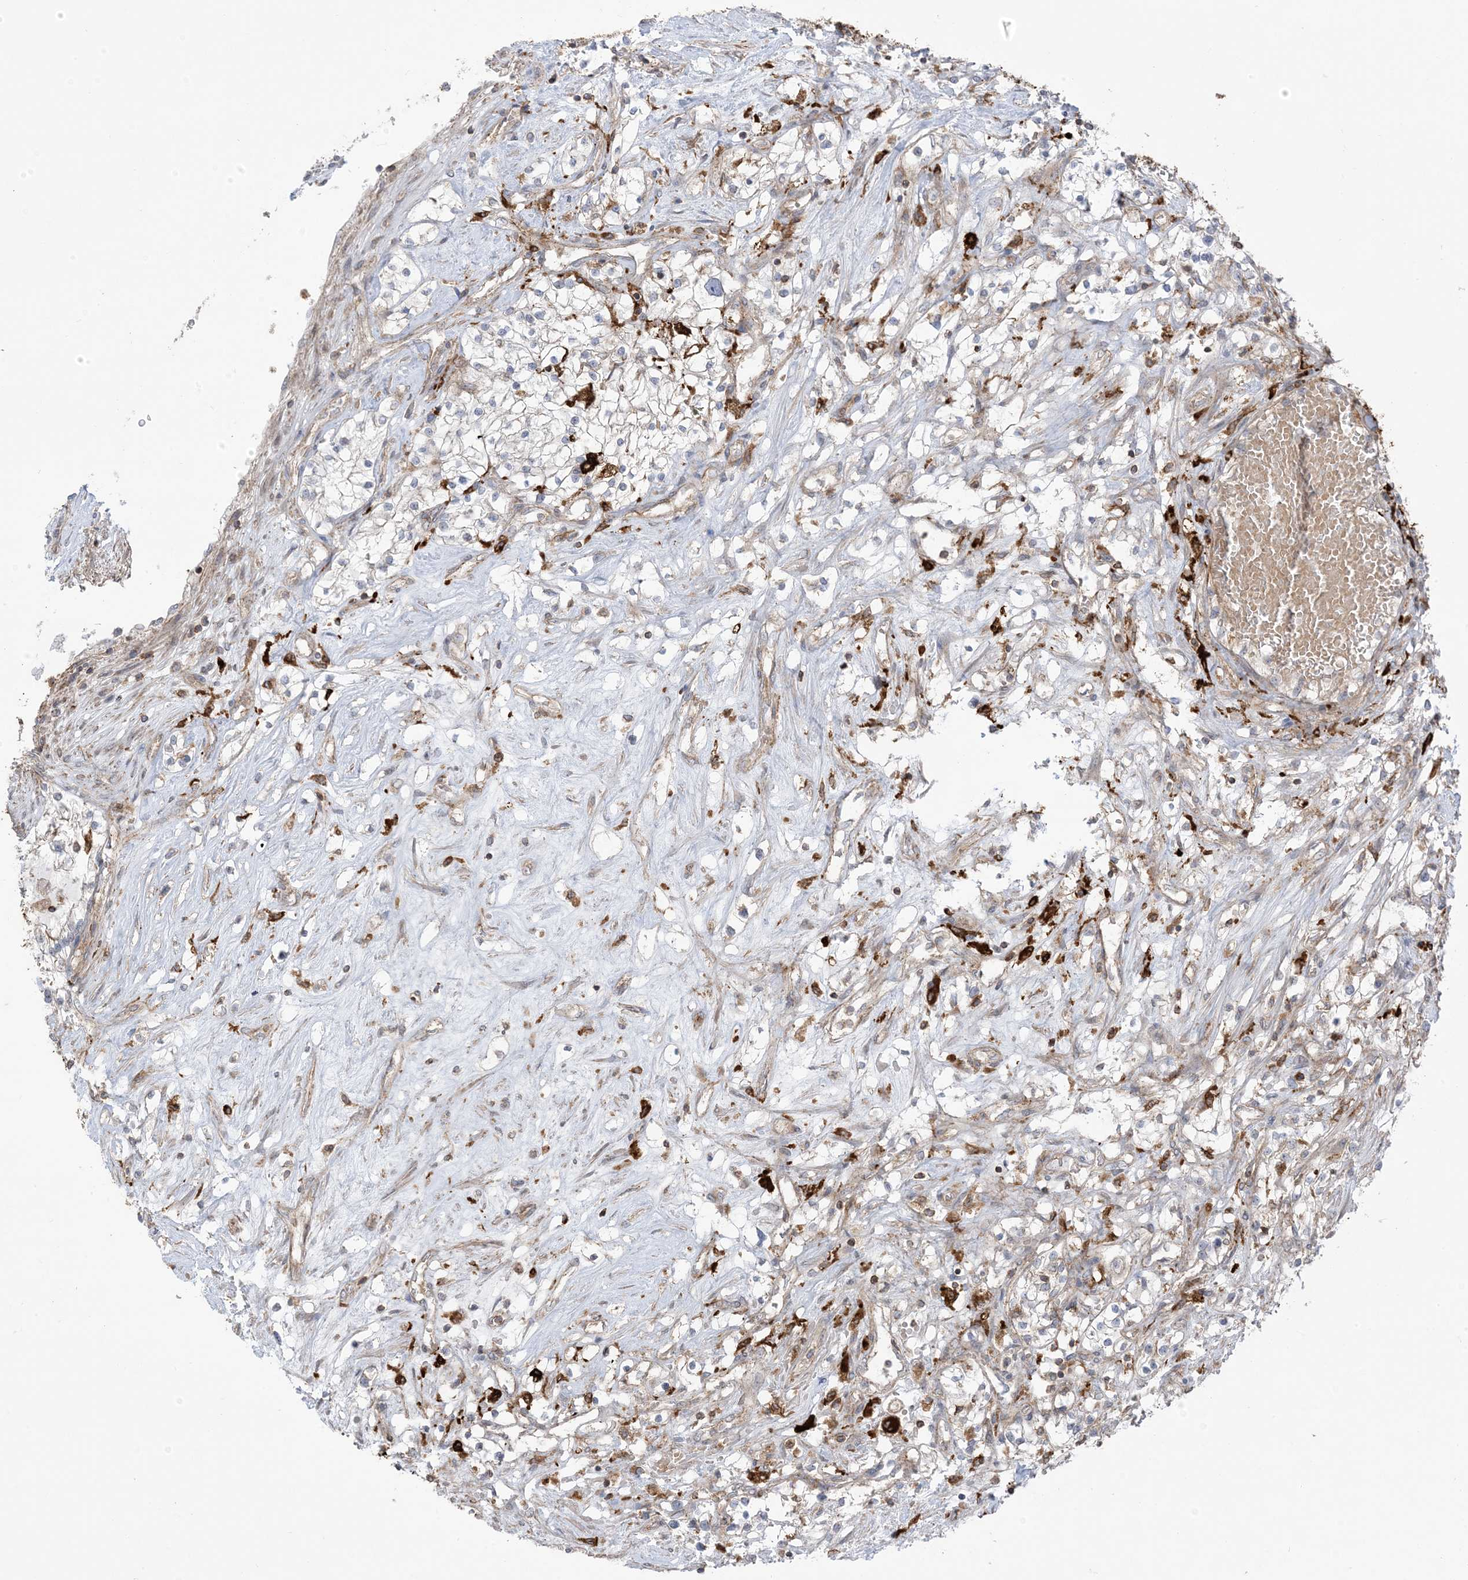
{"staining": {"intensity": "negative", "quantity": "none", "location": "none"}, "tissue": "renal cancer", "cell_type": "Tumor cells", "image_type": "cancer", "snomed": [{"axis": "morphology", "description": "Normal tissue, NOS"}, {"axis": "morphology", "description": "Adenocarcinoma, NOS"}, {"axis": "topography", "description": "Kidney"}], "caption": "Immunohistochemical staining of human renal adenocarcinoma demonstrates no significant positivity in tumor cells. Brightfield microscopy of immunohistochemistry (IHC) stained with DAB (brown) and hematoxylin (blue), captured at high magnification.", "gene": "ICMT", "patient": {"sex": "male", "age": 68}}